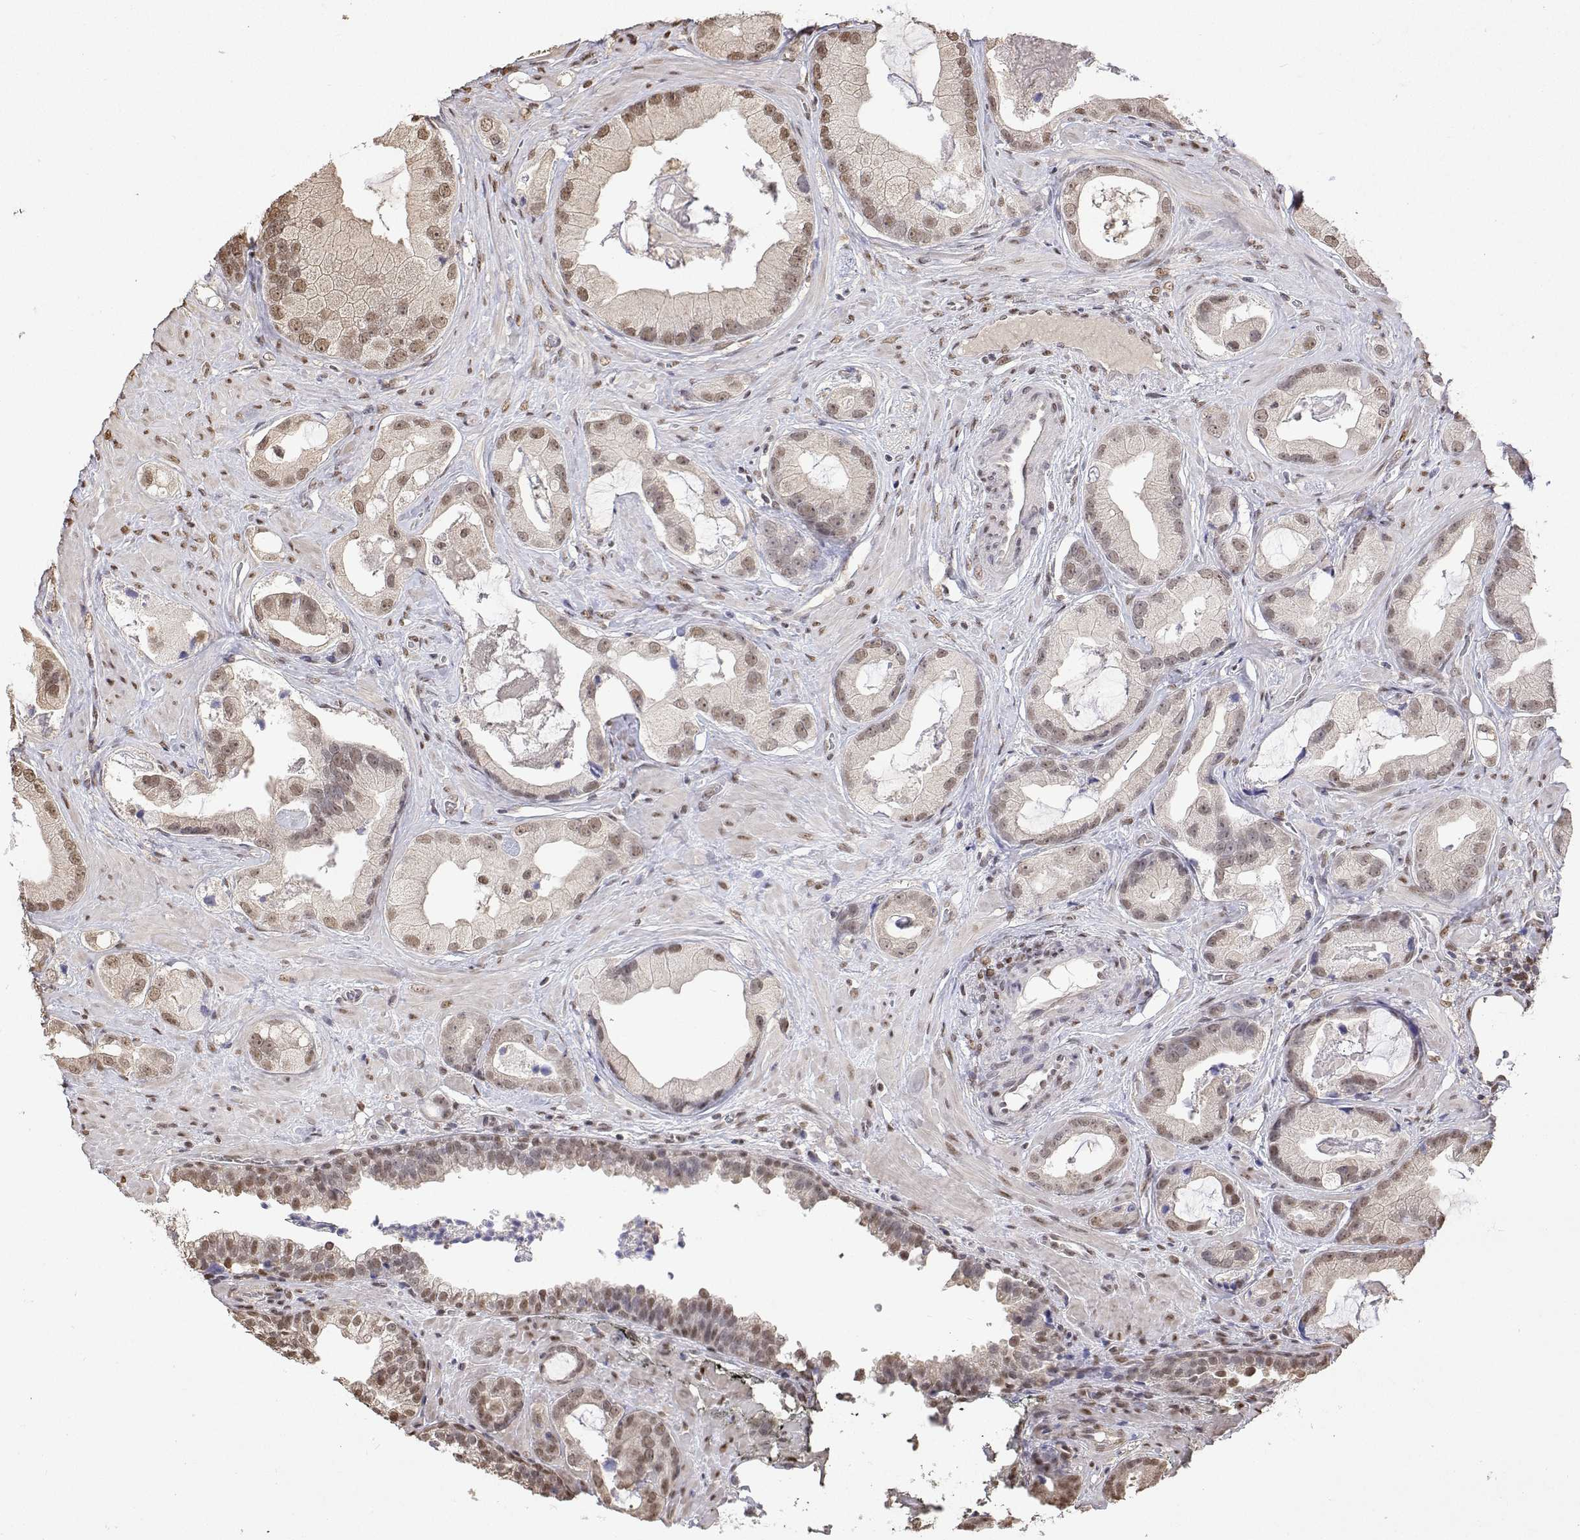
{"staining": {"intensity": "weak", "quantity": ">75%", "location": "nuclear"}, "tissue": "prostate cancer", "cell_type": "Tumor cells", "image_type": "cancer", "snomed": [{"axis": "morphology", "description": "Adenocarcinoma, Low grade"}, {"axis": "topography", "description": "Prostate"}], "caption": "The histopathology image shows a brown stain indicating the presence of a protein in the nuclear of tumor cells in prostate adenocarcinoma (low-grade).", "gene": "TPI1", "patient": {"sex": "male", "age": 62}}